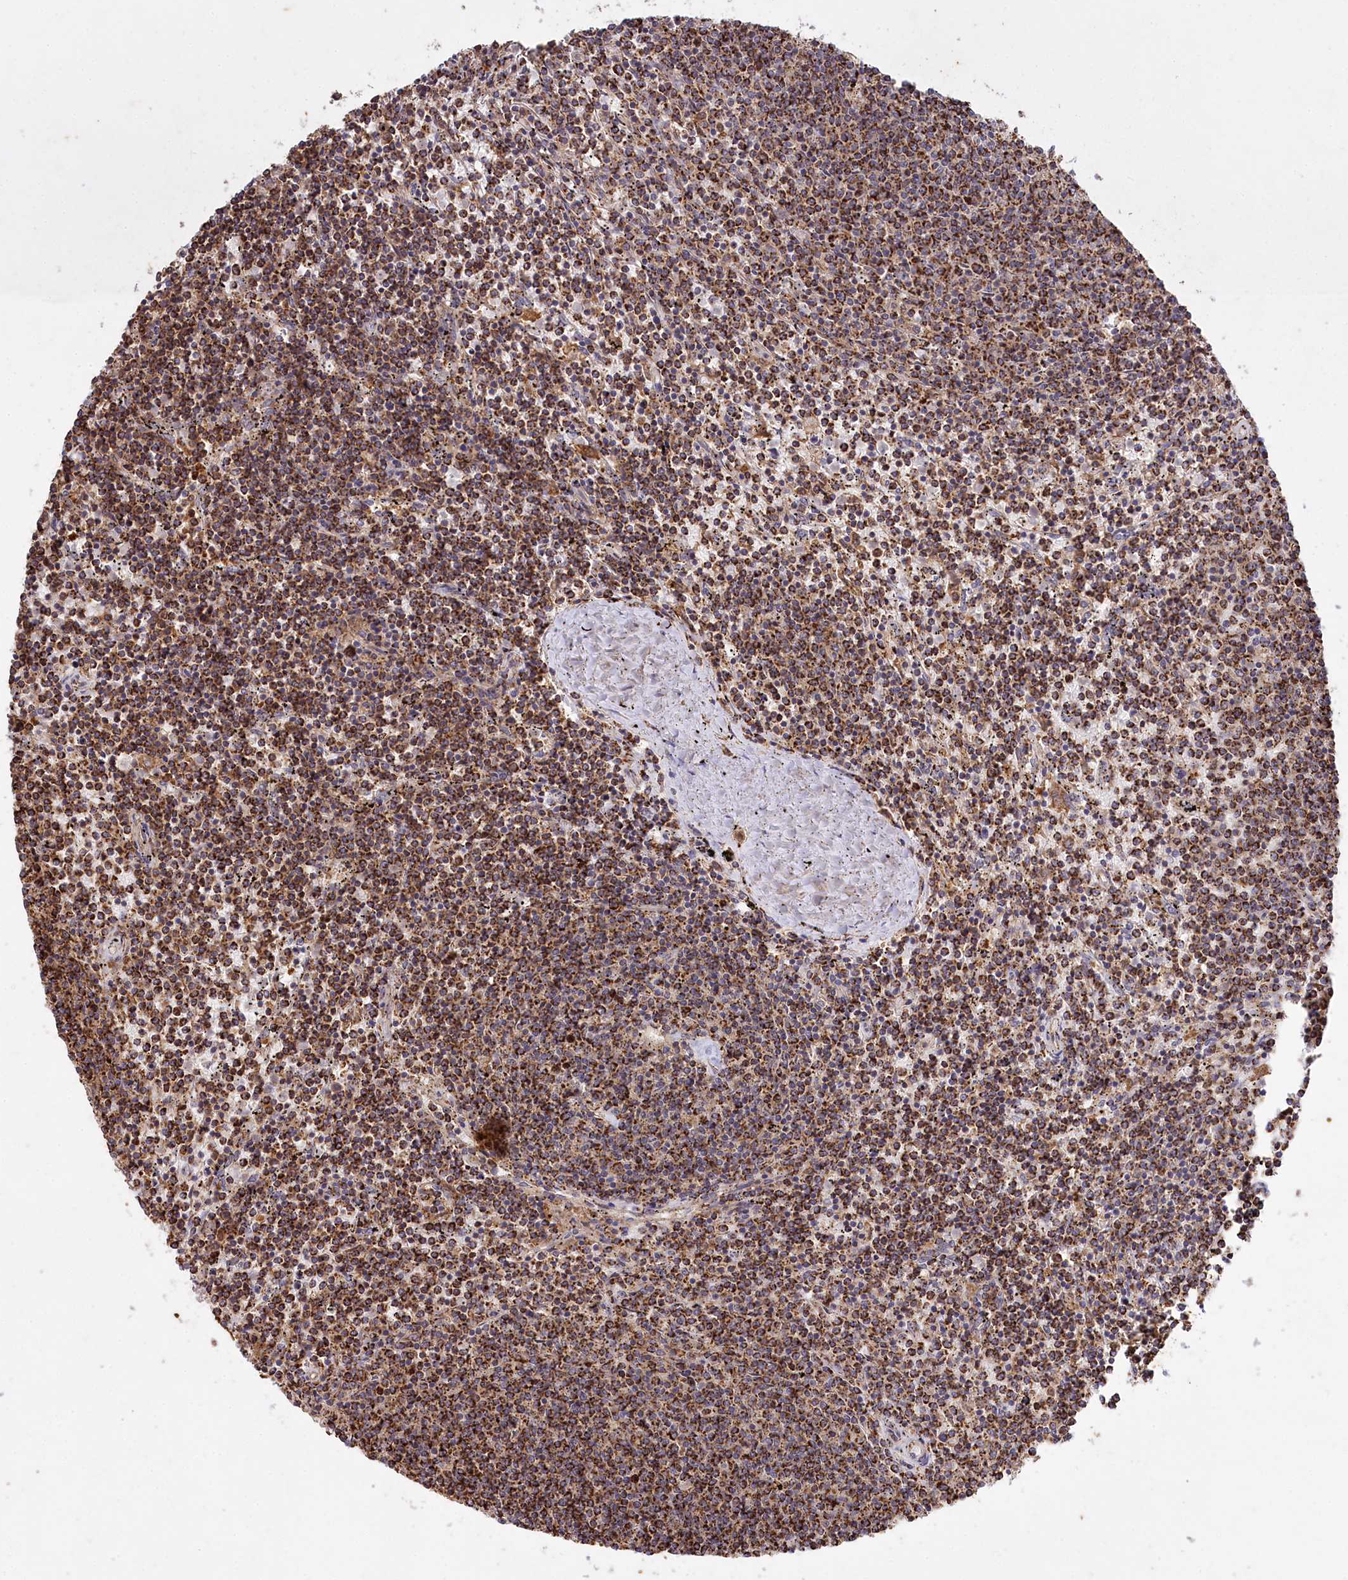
{"staining": {"intensity": "strong", "quantity": ">75%", "location": "cytoplasmic/membranous"}, "tissue": "lymphoma", "cell_type": "Tumor cells", "image_type": "cancer", "snomed": [{"axis": "morphology", "description": "Malignant lymphoma, non-Hodgkin's type, Low grade"}, {"axis": "topography", "description": "Spleen"}], "caption": "Immunohistochemistry of low-grade malignant lymphoma, non-Hodgkin's type exhibits high levels of strong cytoplasmic/membranous positivity in approximately >75% of tumor cells.", "gene": "CARD19", "patient": {"sex": "female", "age": 50}}